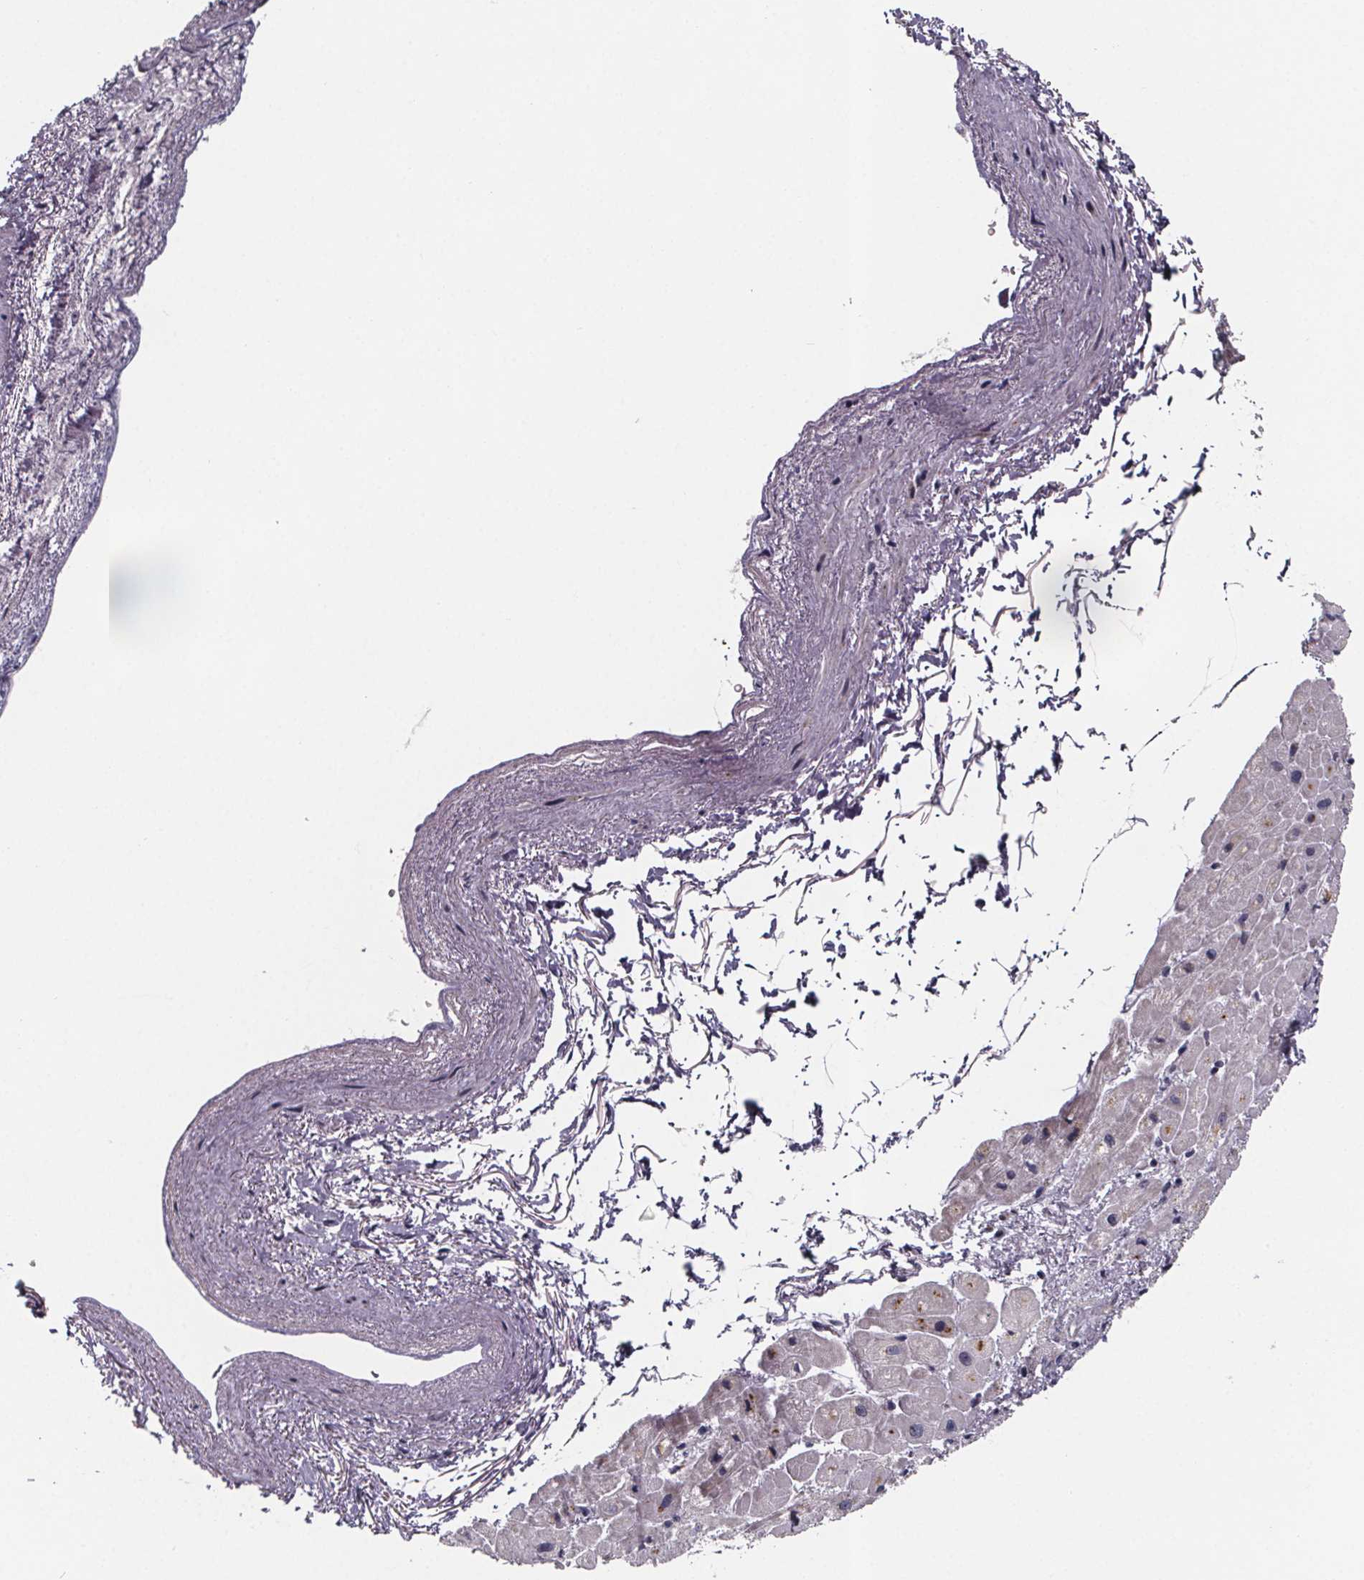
{"staining": {"intensity": "moderate", "quantity": "25%-75%", "location": "cytoplasmic/membranous"}, "tissue": "heart muscle", "cell_type": "Cardiomyocytes", "image_type": "normal", "snomed": [{"axis": "morphology", "description": "Normal tissue, NOS"}, {"axis": "topography", "description": "Heart"}], "caption": "Immunohistochemistry (IHC) photomicrograph of benign heart muscle stained for a protein (brown), which shows medium levels of moderate cytoplasmic/membranous positivity in about 25%-75% of cardiomyocytes.", "gene": "NDST1", "patient": {"sex": "male", "age": 62}}